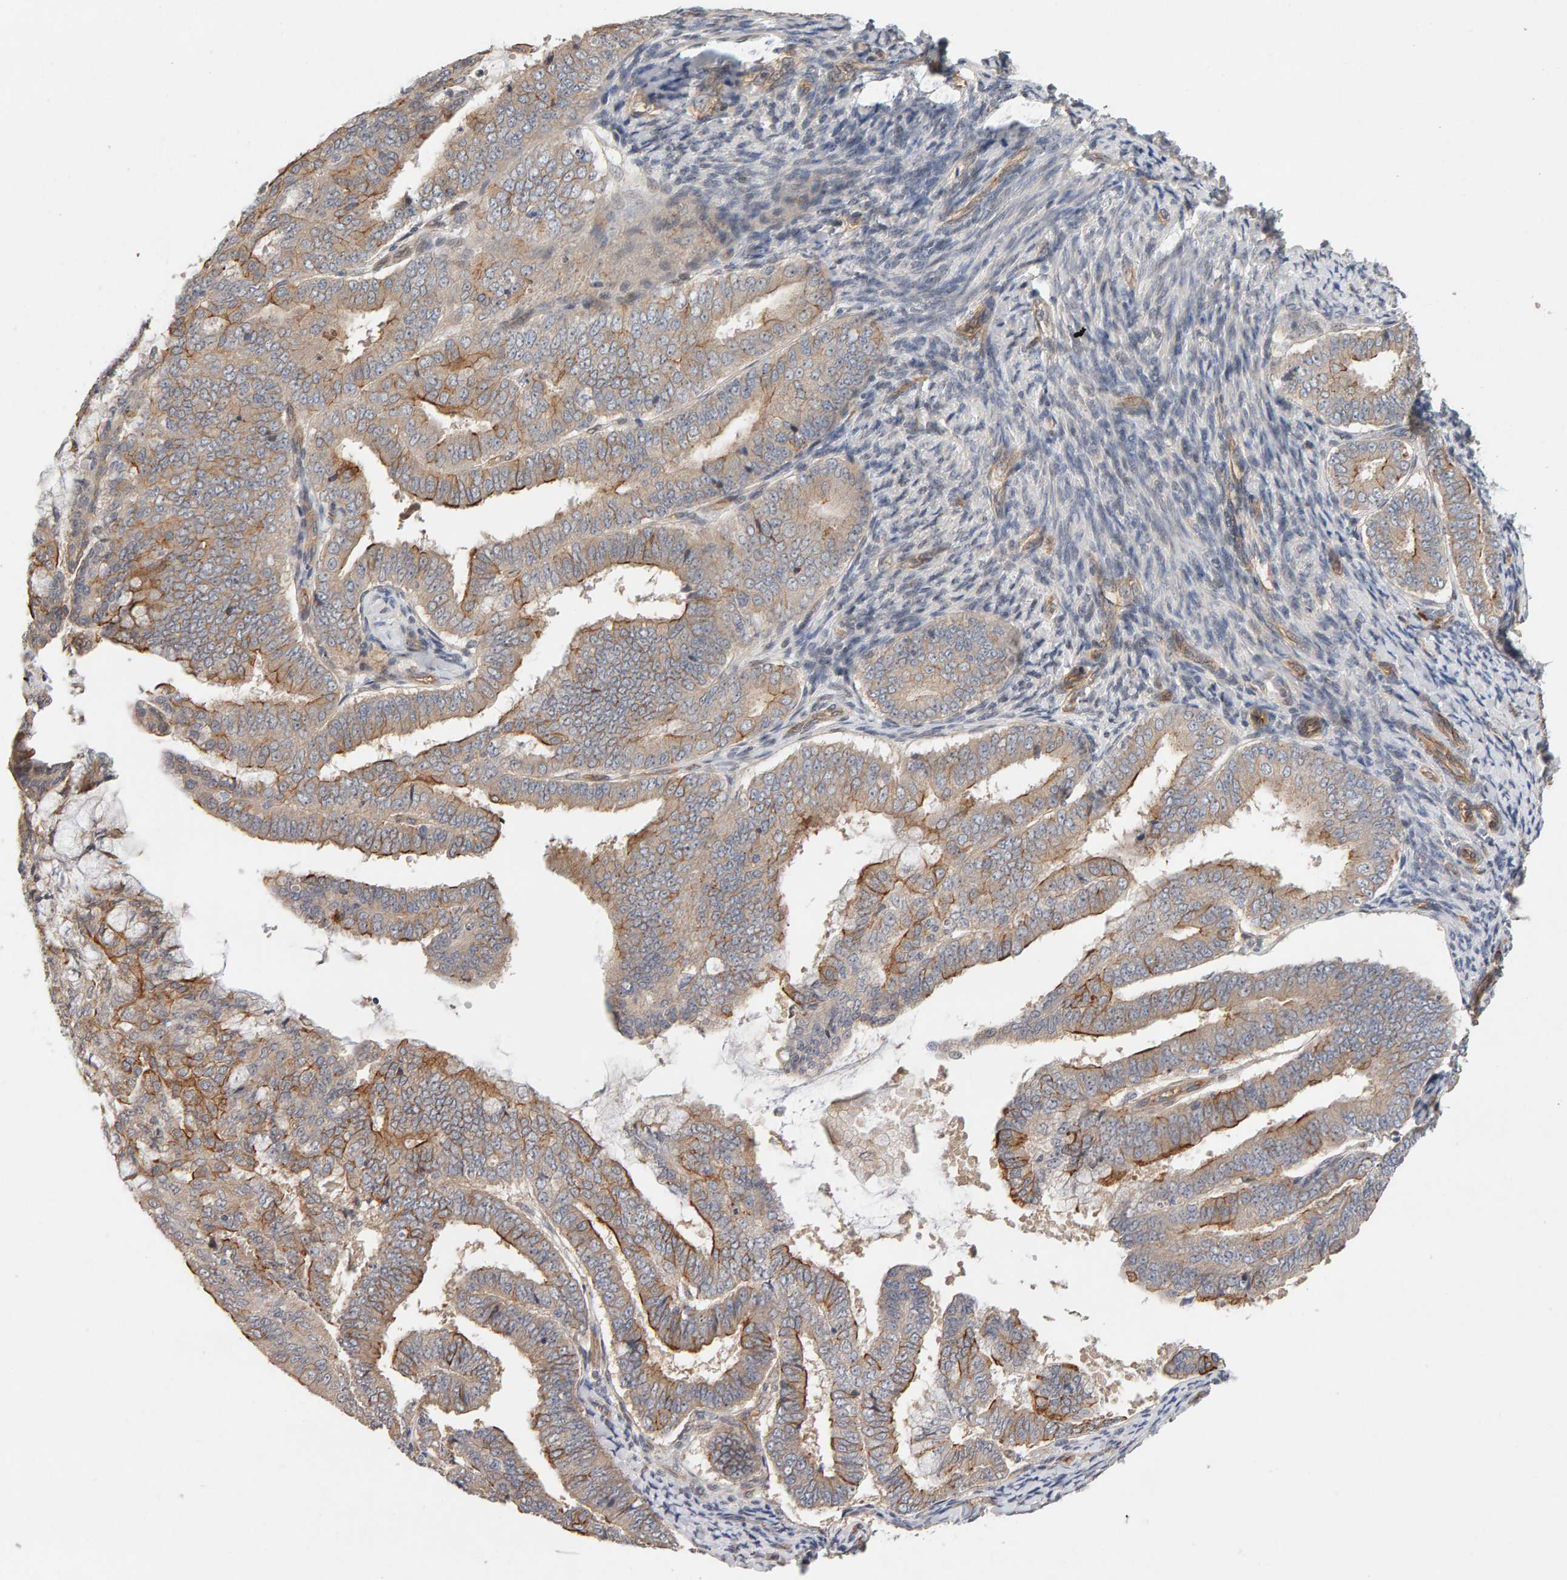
{"staining": {"intensity": "moderate", "quantity": ">75%", "location": "cytoplasmic/membranous"}, "tissue": "endometrial cancer", "cell_type": "Tumor cells", "image_type": "cancer", "snomed": [{"axis": "morphology", "description": "Adenocarcinoma, NOS"}, {"axis": "topography", "description": "Endometrium"}], "caption": "Protein expression analysis of adenocarcinoma (endometrial) shows moderate cytoplasmic/membranous expression in about >75% of tumor cells.", "gene": "PPP1R16A", "patient": {"sex": "female", "age": 63}}